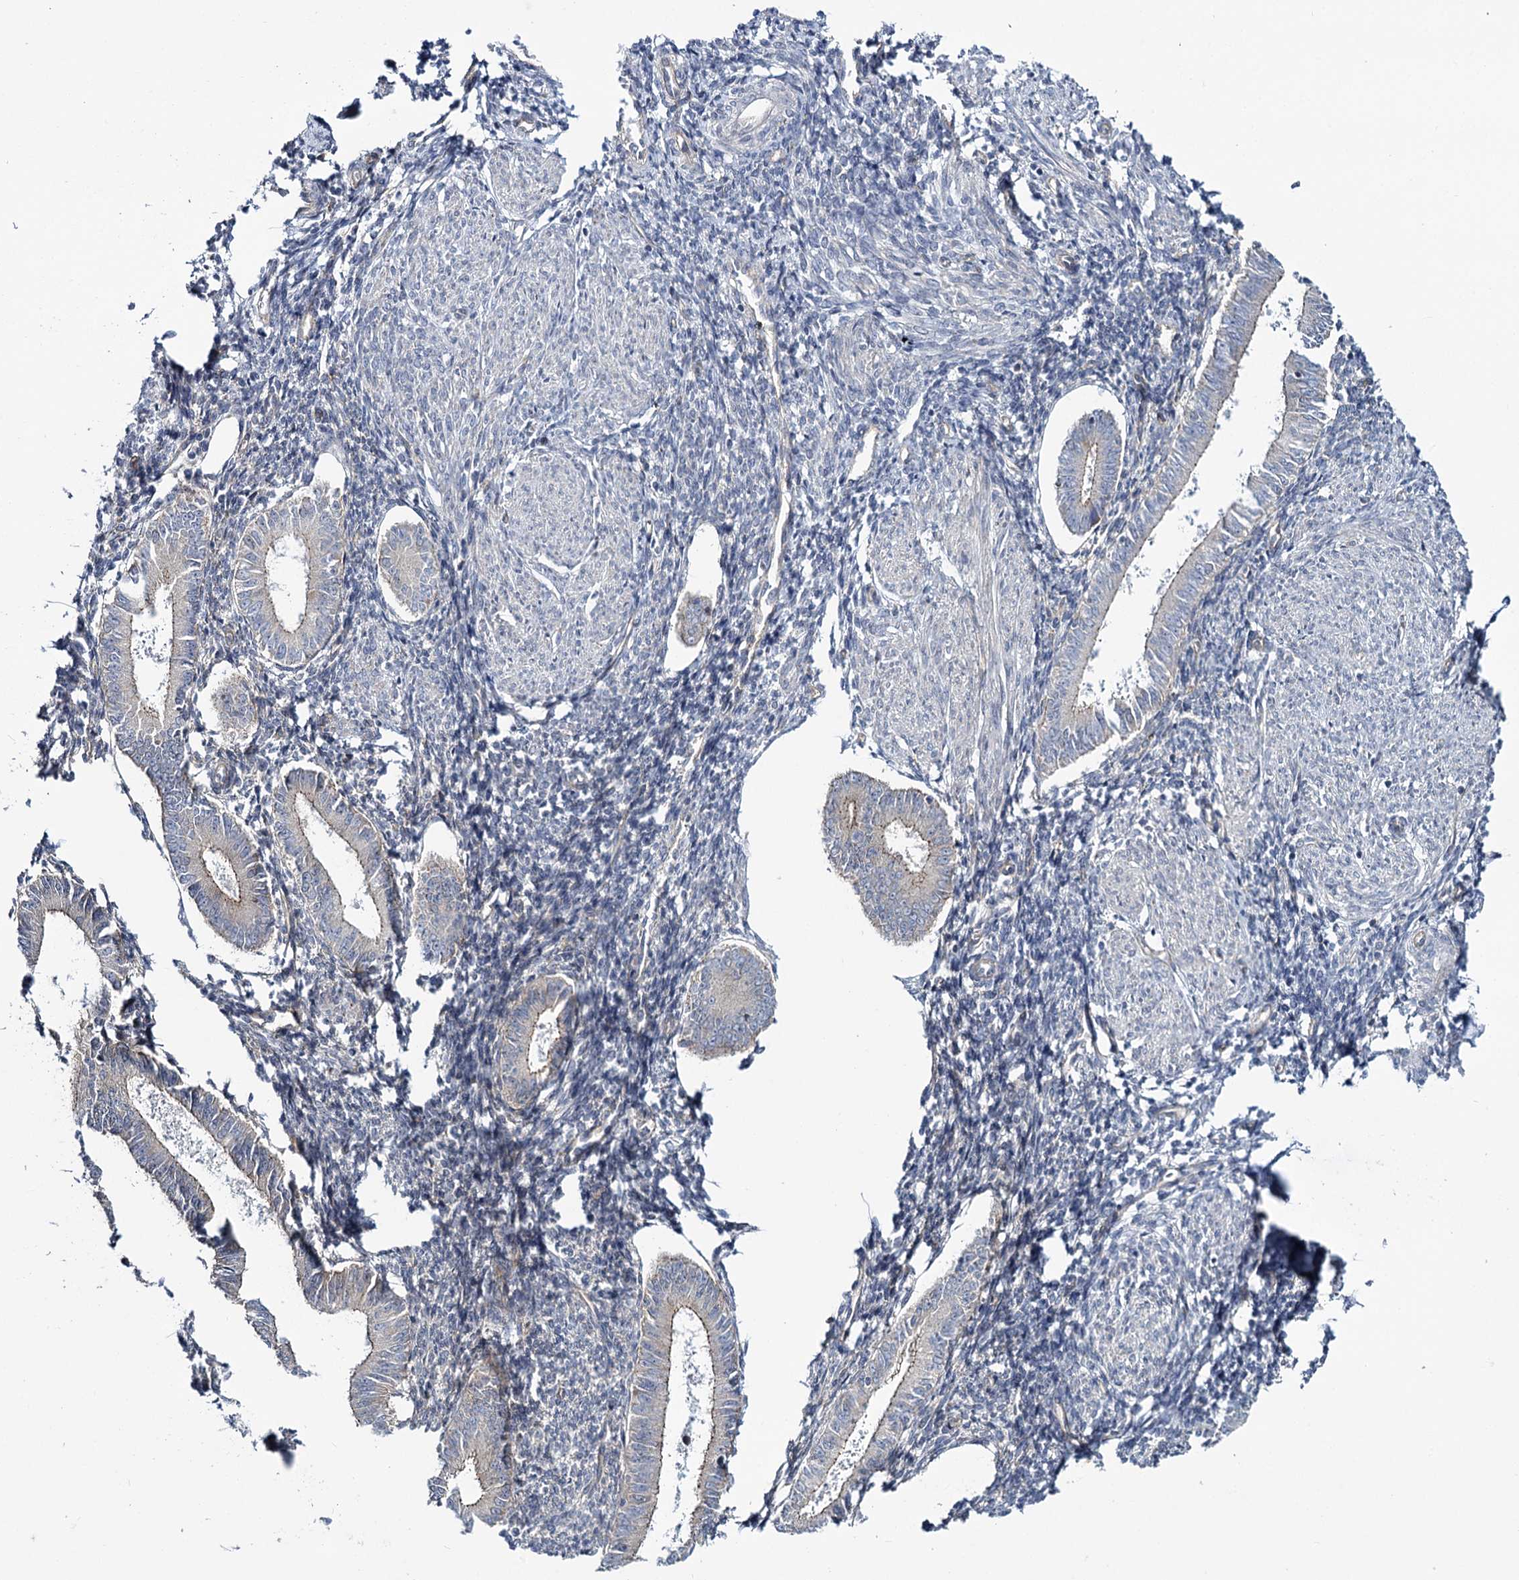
{"staining": {"intensity": "negative", "quantity": "none", "location": "none"}, "tissue": "endometrium", "cell_type": "Cells in endometrial stroma", "image_type": "normal", "snomed": [{"axis": "morphology", "description": "Normal tissue, NOS"}, {"axis": "topography", "description": "Uterus"}, {"axis": "topography", "description": "Endometrium"}], "caption": "IHC photomicrograph of benign endometrium: endometrium stained with DAB (3,3'-diaminobenzidine) exhibits no significant protein expression in cells in endometrial stroma.", "gene": "MBLAC2", "patient": {"sex": "female", "age": 48}}